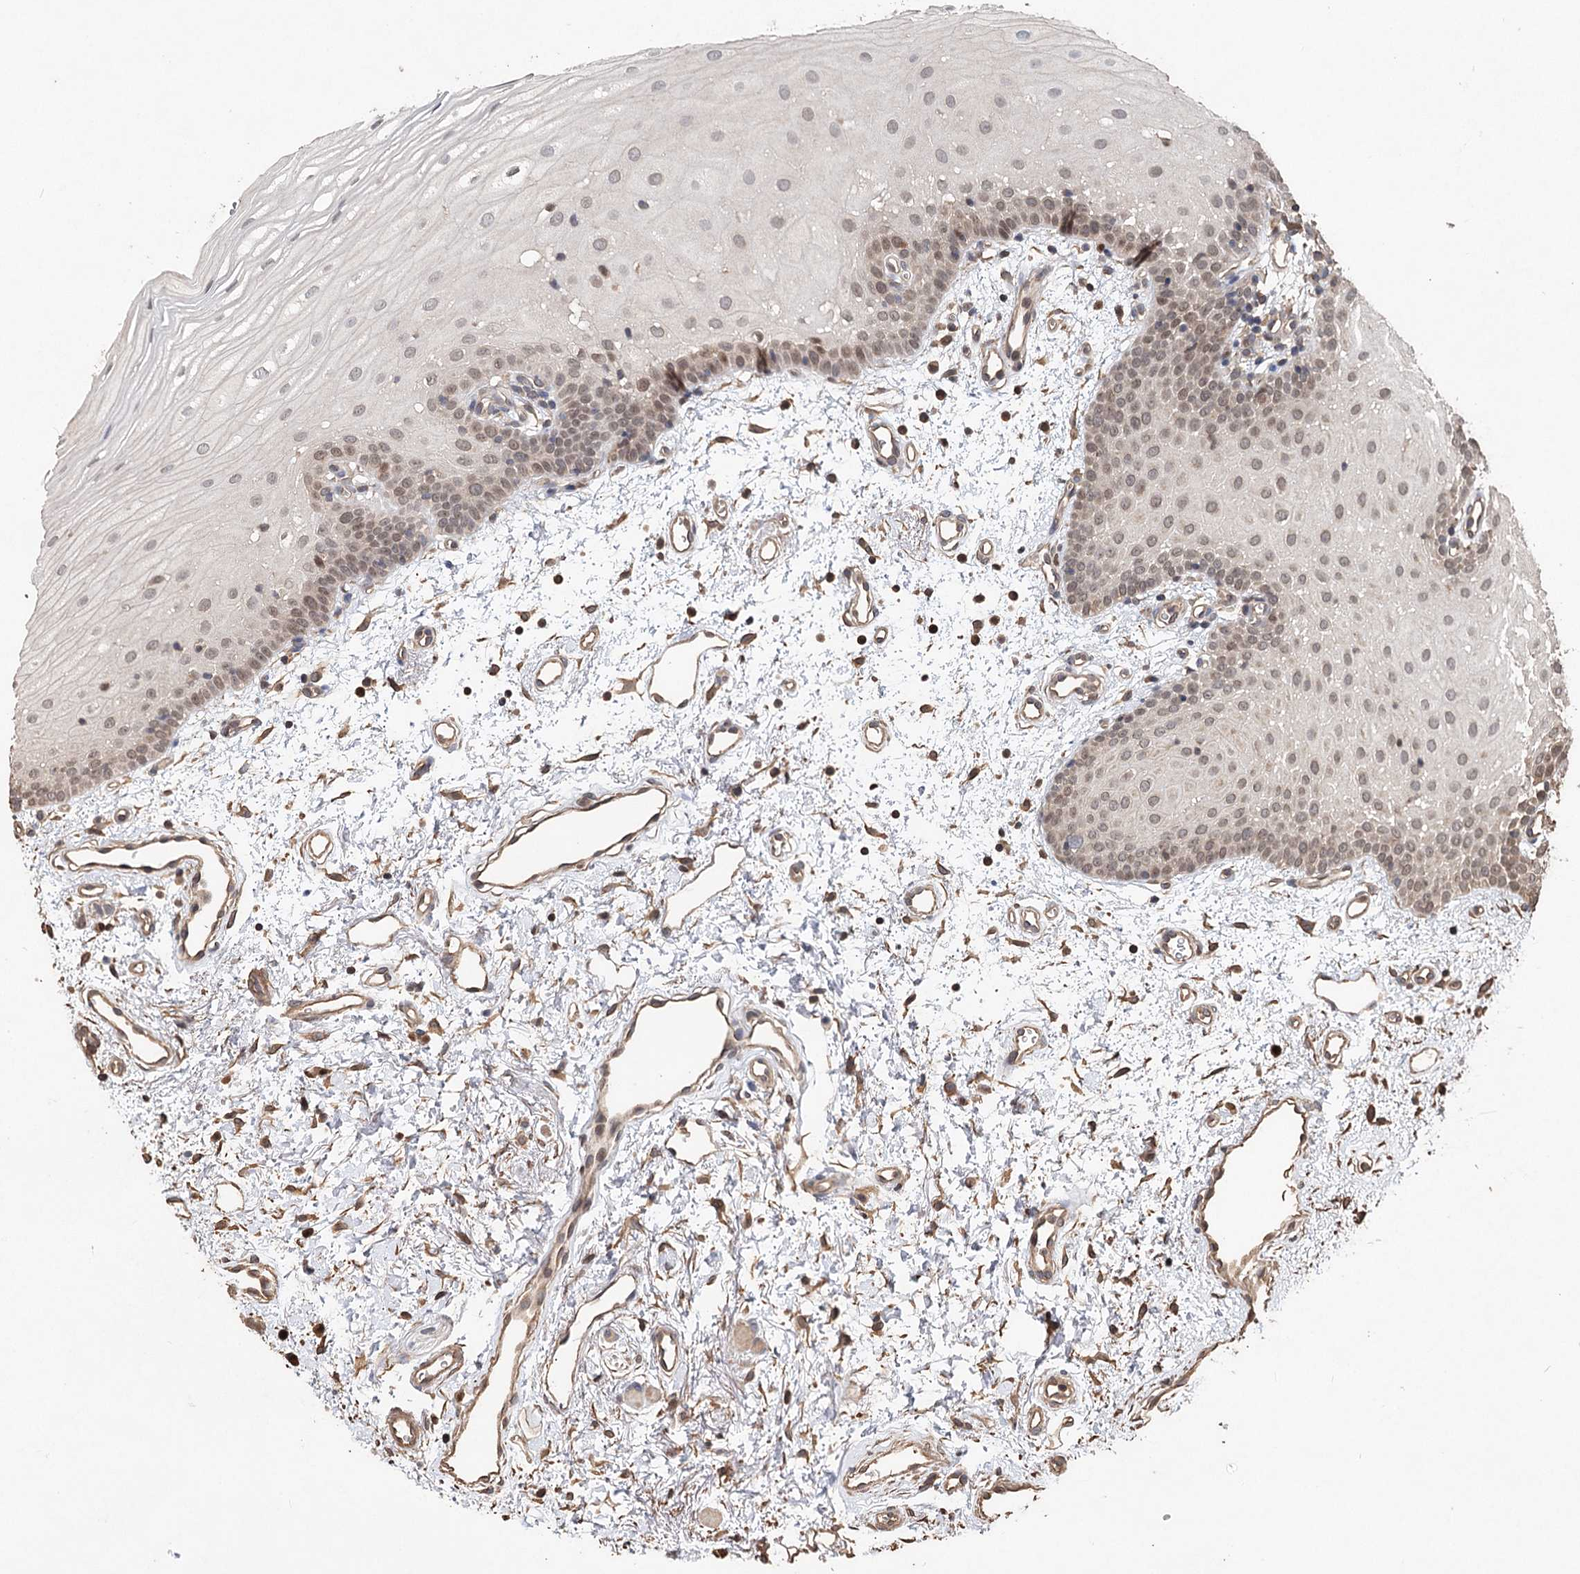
{"staining": {"intensity": "moderate", "quantity": "25%-75%", "location": "cytoplasmic/membranous,nuclear"}, "tissue": "oral mucosa", "cell_type": "Squamous epithelial cells", "image_type": "normal", "snomed": [{"axis": "morphology", "description": "Normal tissue, NOS"}, {"axis": "morphology", "description": "Squamous cell carcinoma, NOS"}, {"axis": "topography", "description": "Oral tissue"}, {"axis": "topography", "description": "Head-Neck"}], "caption": "This image exhibits normal oral mucosa stained with immunohistochemistry to label a protein in brown. The cytoplasmic/membranous,nuclear of squamous epithelial cells show moderate positivity for the protein. Nuclei are counter-stained blue.", "gene": "NOPCHAP1", "patient": {"sex": "male", "age": 68}}